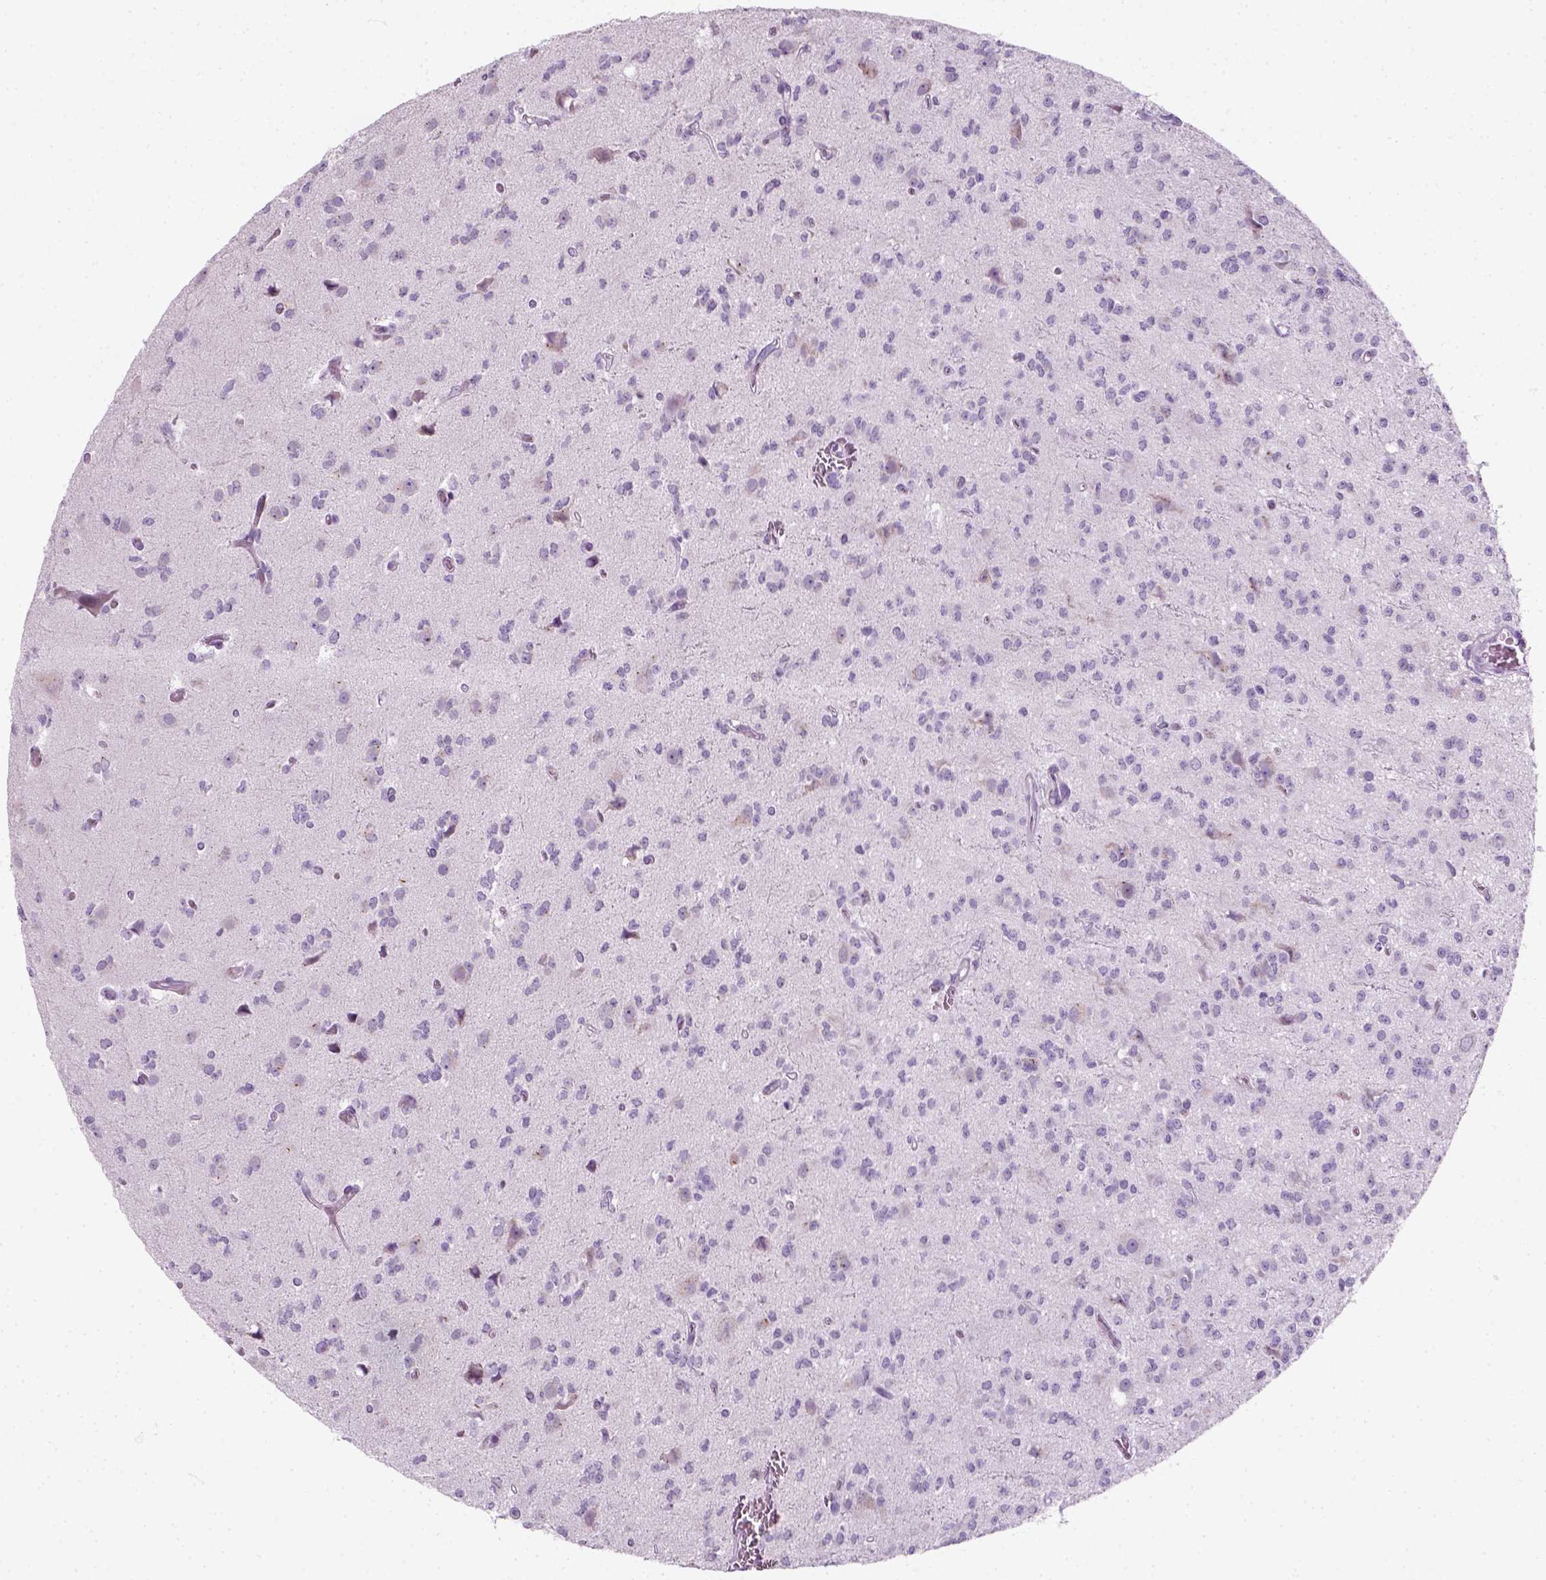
{"staining": {"intensity": "negative", "quantity": "none", "location": "none"}, "tissue": "glioma", "cell_type": "Tumor cells", "image_type": "cancer", "snomed": [{"axis": "morphology", "description": "Glioma, malignant, Low grade"}, {"axis": "topography", "description": "Brain"}], "caption": "There is no significant staining in tumor cells of malignant glioma (low-grade).", "gene": "IL4", "patient": {"sex": "male", "age": 27}}